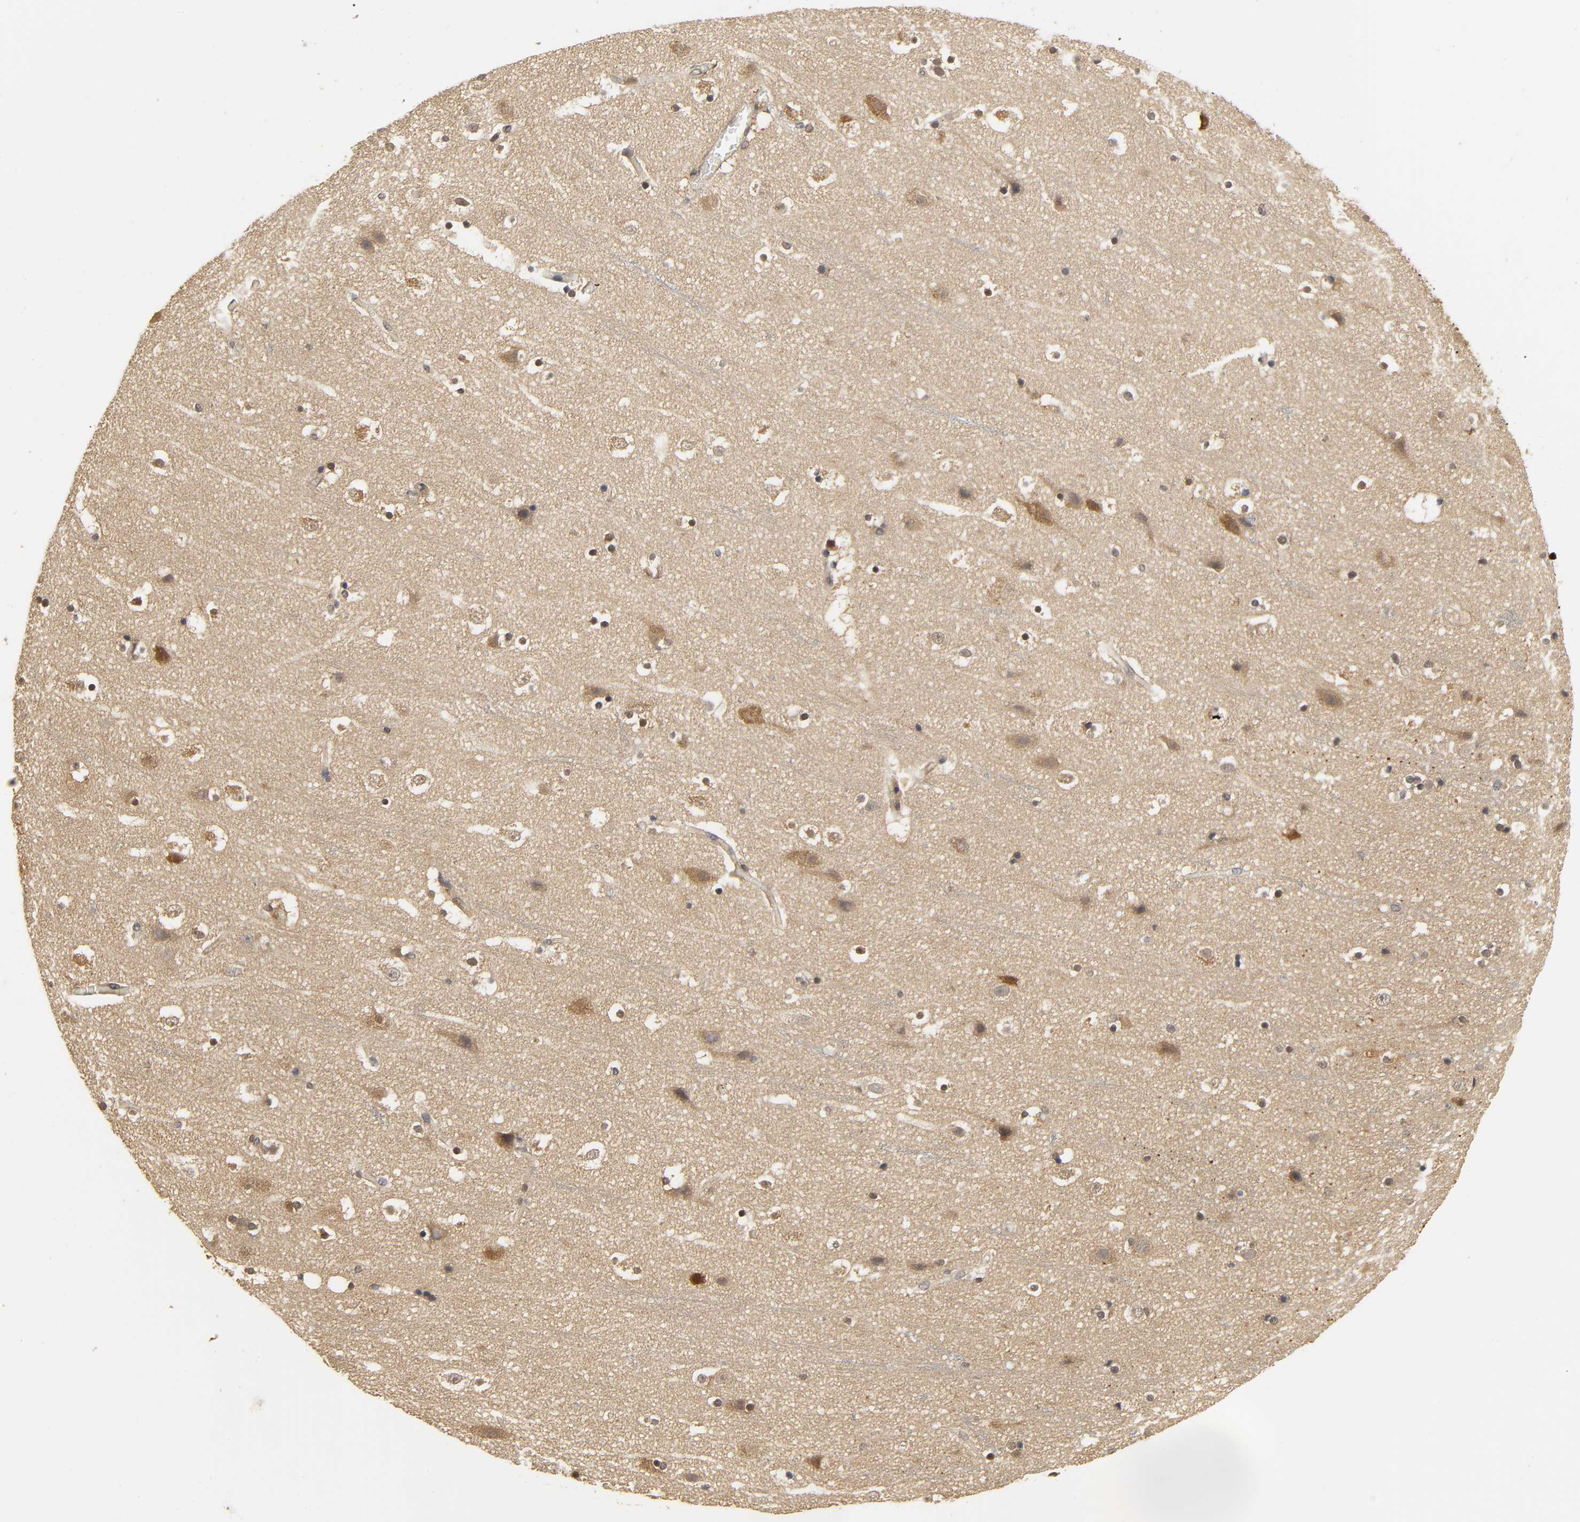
{"staining": {"intensity": "weak", "quantity": ">75%", "location": "cytoplasmic/membranous"}, "tissue": "cerebral cortex", "cell_type": "Endothelial cells", "image_type": "normal", "snomed": [{"axis": "morphology", "description": "Normal tissue, NOS"}, {"axis": "topography", "description": "Cerebral cortex"}], "caption": "High-magnification brightfield microscopy of unremarkable cerebral cortex stained with DAB (3,3'-diaminobenzidine) (brown) and counterstained with hematoxylin (blue). endothelial cells exhibit weak cytoplasmic/membranous expression is present in approximately>75% of cells.", "gene": "PARK7", "patient": {"sex": "male", "age": 45}}